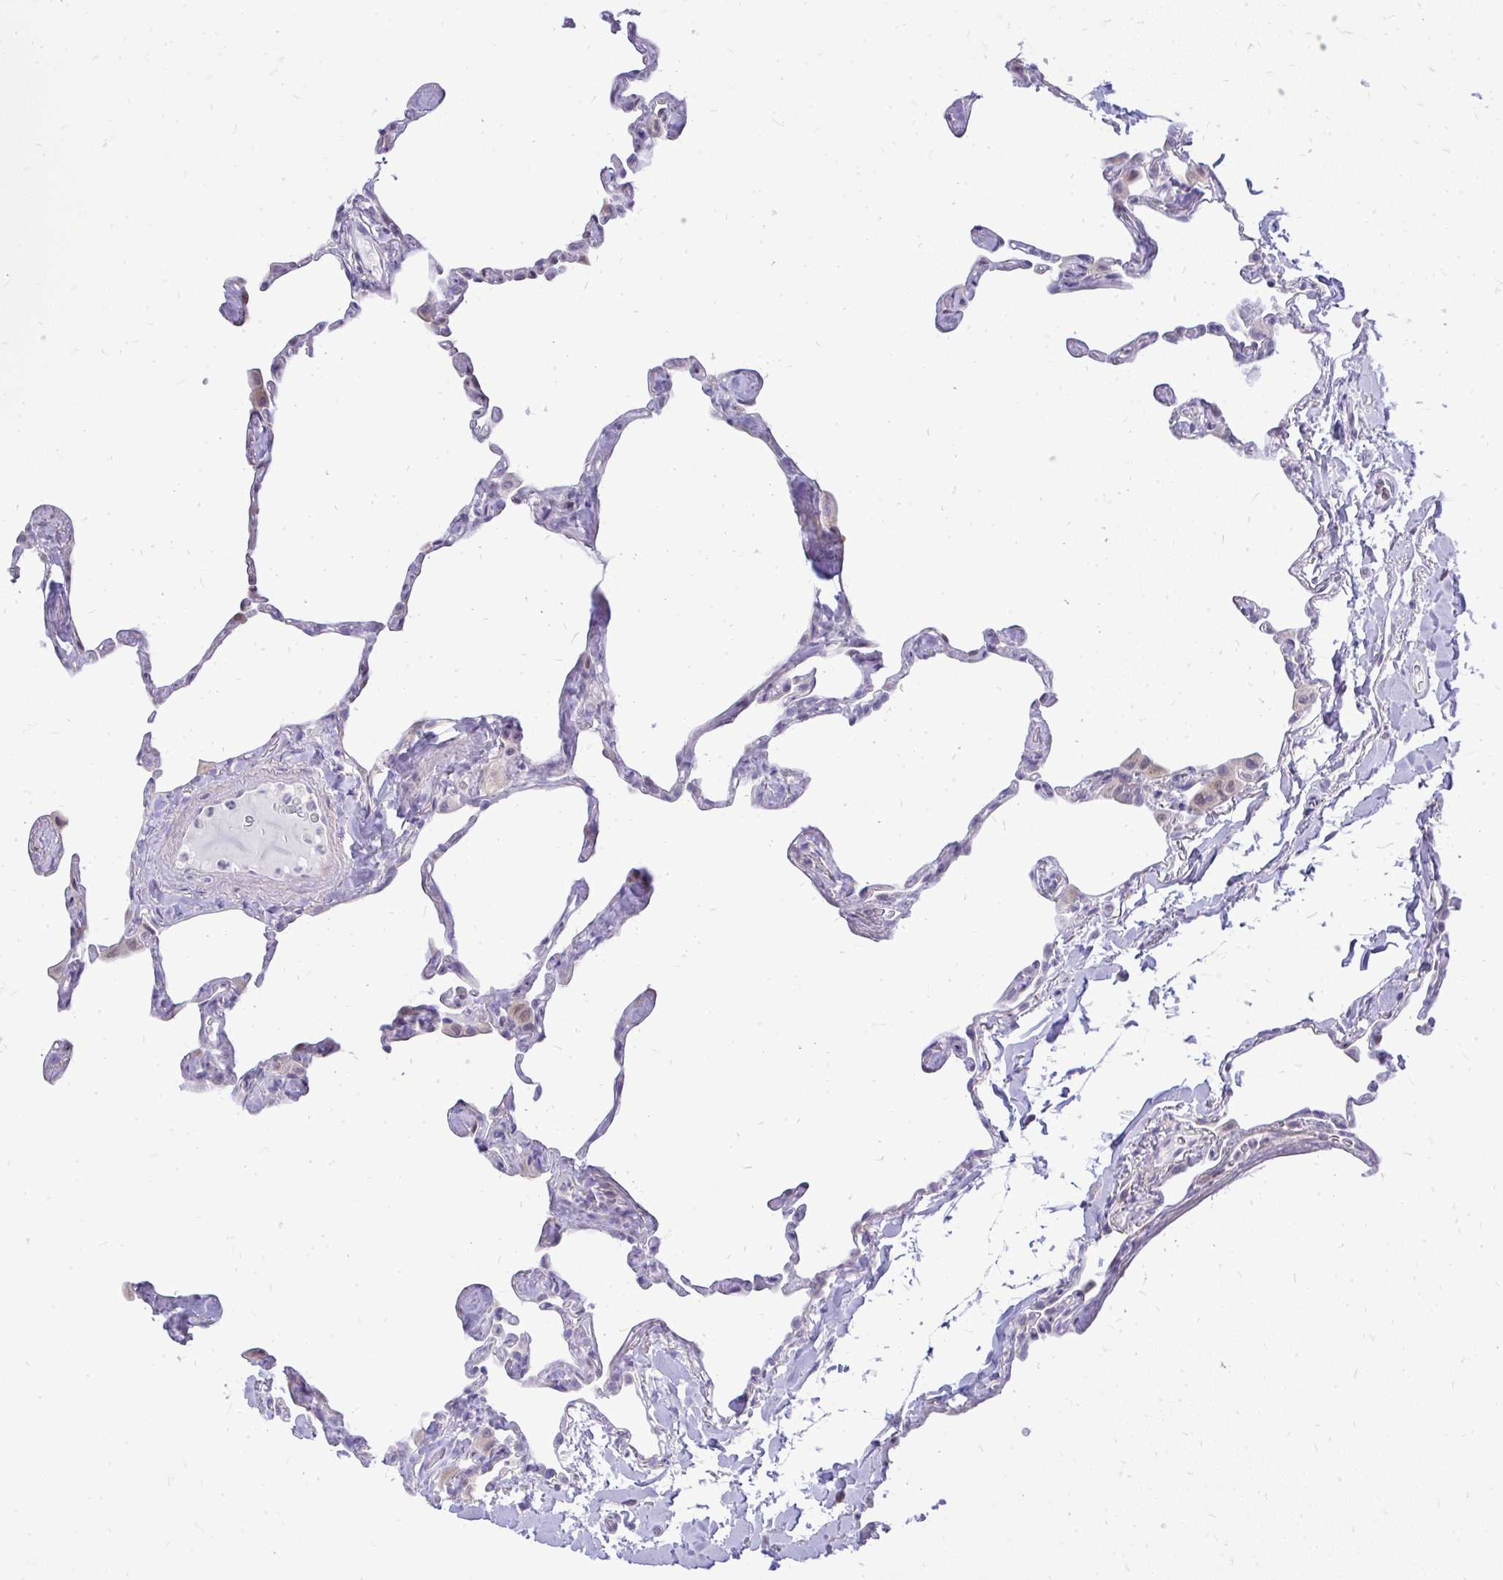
{"staining": {"intensity": "negative", "quantity": "none", "location": "none"}, "tissue": "lung", "cell_type": "Alveolar cells", "image_type": "normal", "snomed": [{"axis": "morphology", "description": "Normal tissue, NOS"}, {"axis": "topography", "description": "Lung"}], "caption": "An immunohistochemistry photomicrograph of normal lung is shown. There is no staining in alveolar cells of lung. The staining was performed using DAB (3,3'-diaminobenzidine) to visualize the protein expression in brown, while the nuclei were stained in blue with hematoxylin (Magnification: 20x).", "gene": "OR8D1", "patient": {"sex": "male", "age": 65}}